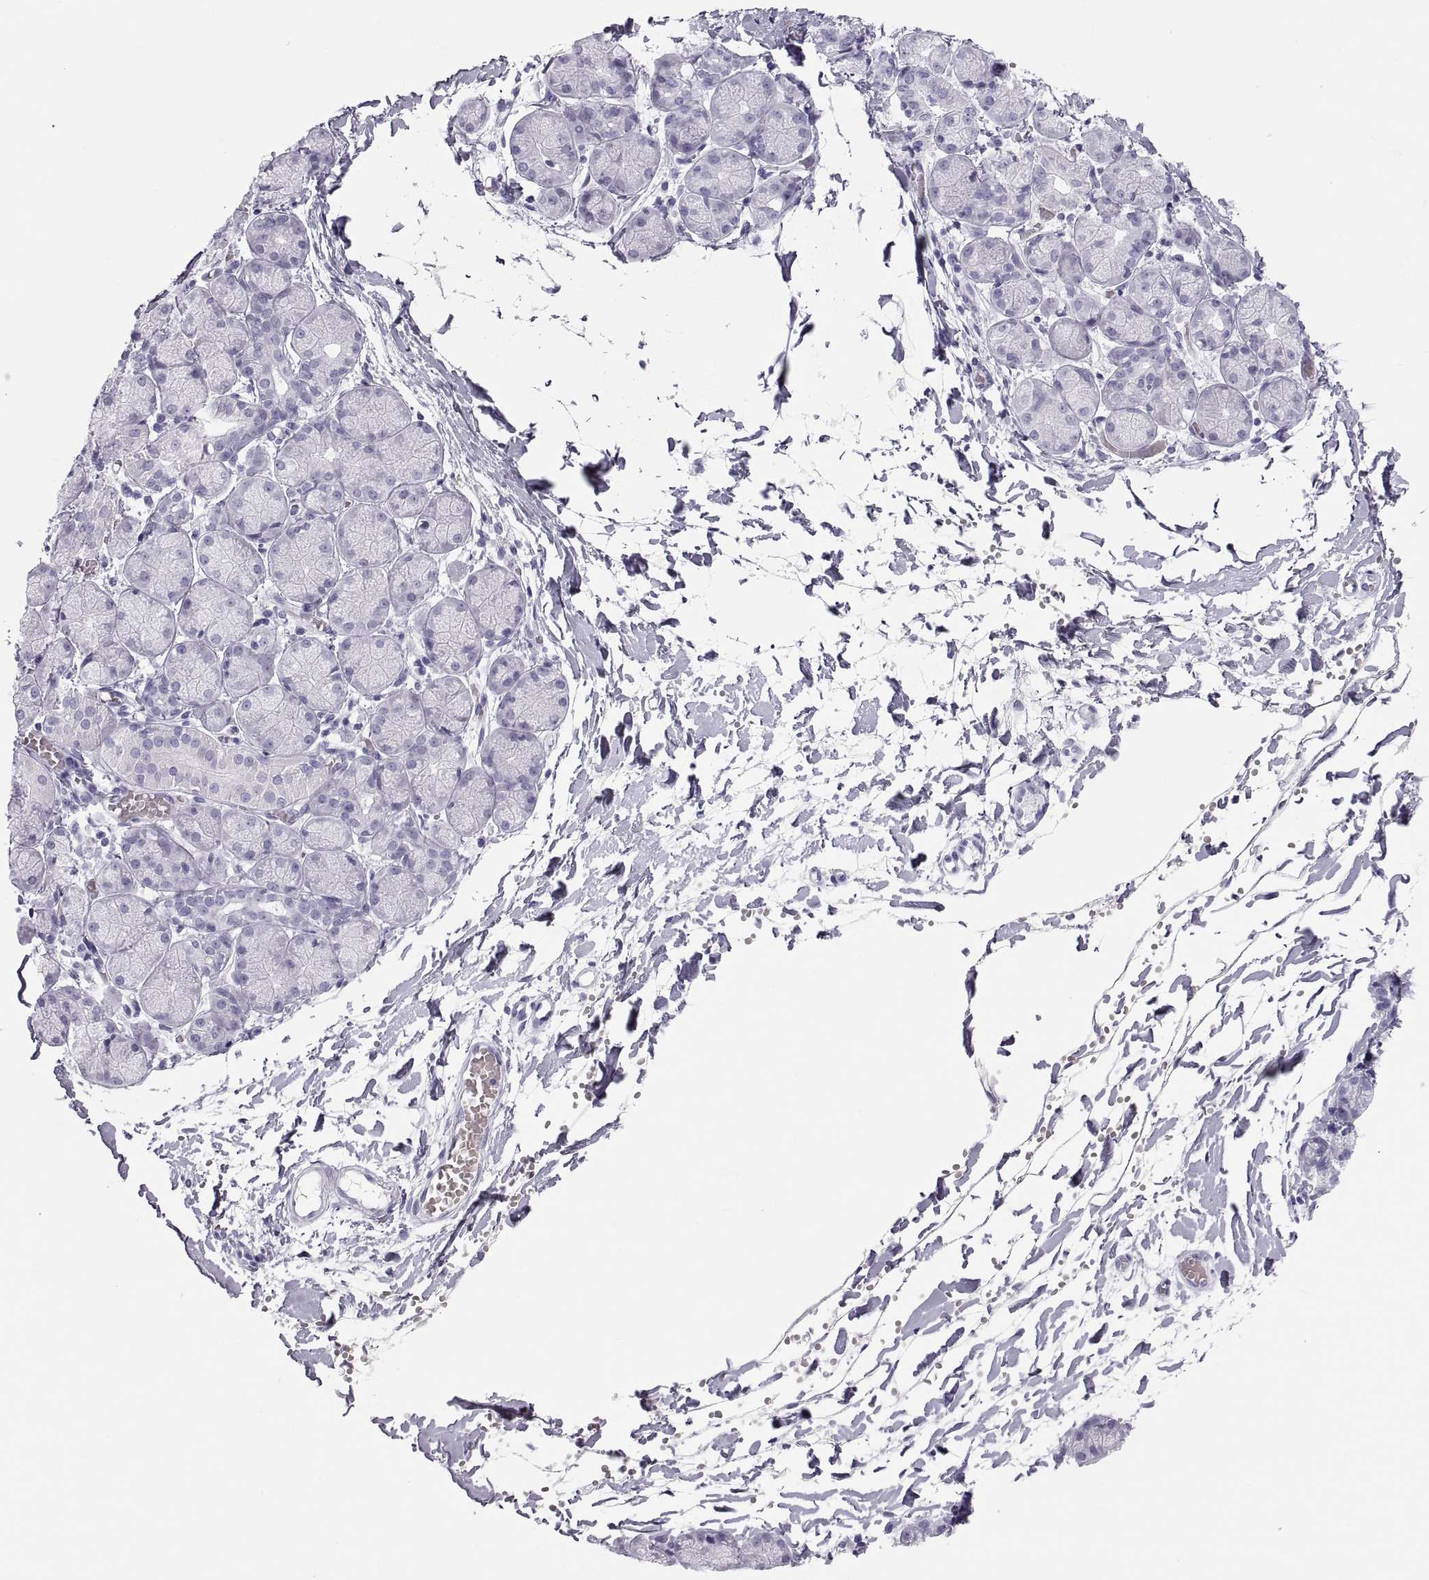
{"staining": {"intensity": "negative", "quantity": "none", "location": "none"}, "tissue": "salivary gland", "cell_type": "Glandular cells", "image_type": "normal", "snomed": [{"axis": "morphology", "description": "Normal tissue, NOS"}, {"axis": "topography", "description": "Salivary gland"}, {"axis": "topography", "description": "Peripheral nerve tissue"}], "caption": "High power microscopy histopathology image of an immunohistochemistry (IHC) photomicrograph of normal salivary gland, revealing no significant positivity in glandular cells. (Stains: DAB immunohistochemistry (IHC) with hematoxylin counter stain, Microscopy: brightfield microscopy at high magnification).", "gene": "SEMG1", "patient": {"sex": "female", "age": 24}}